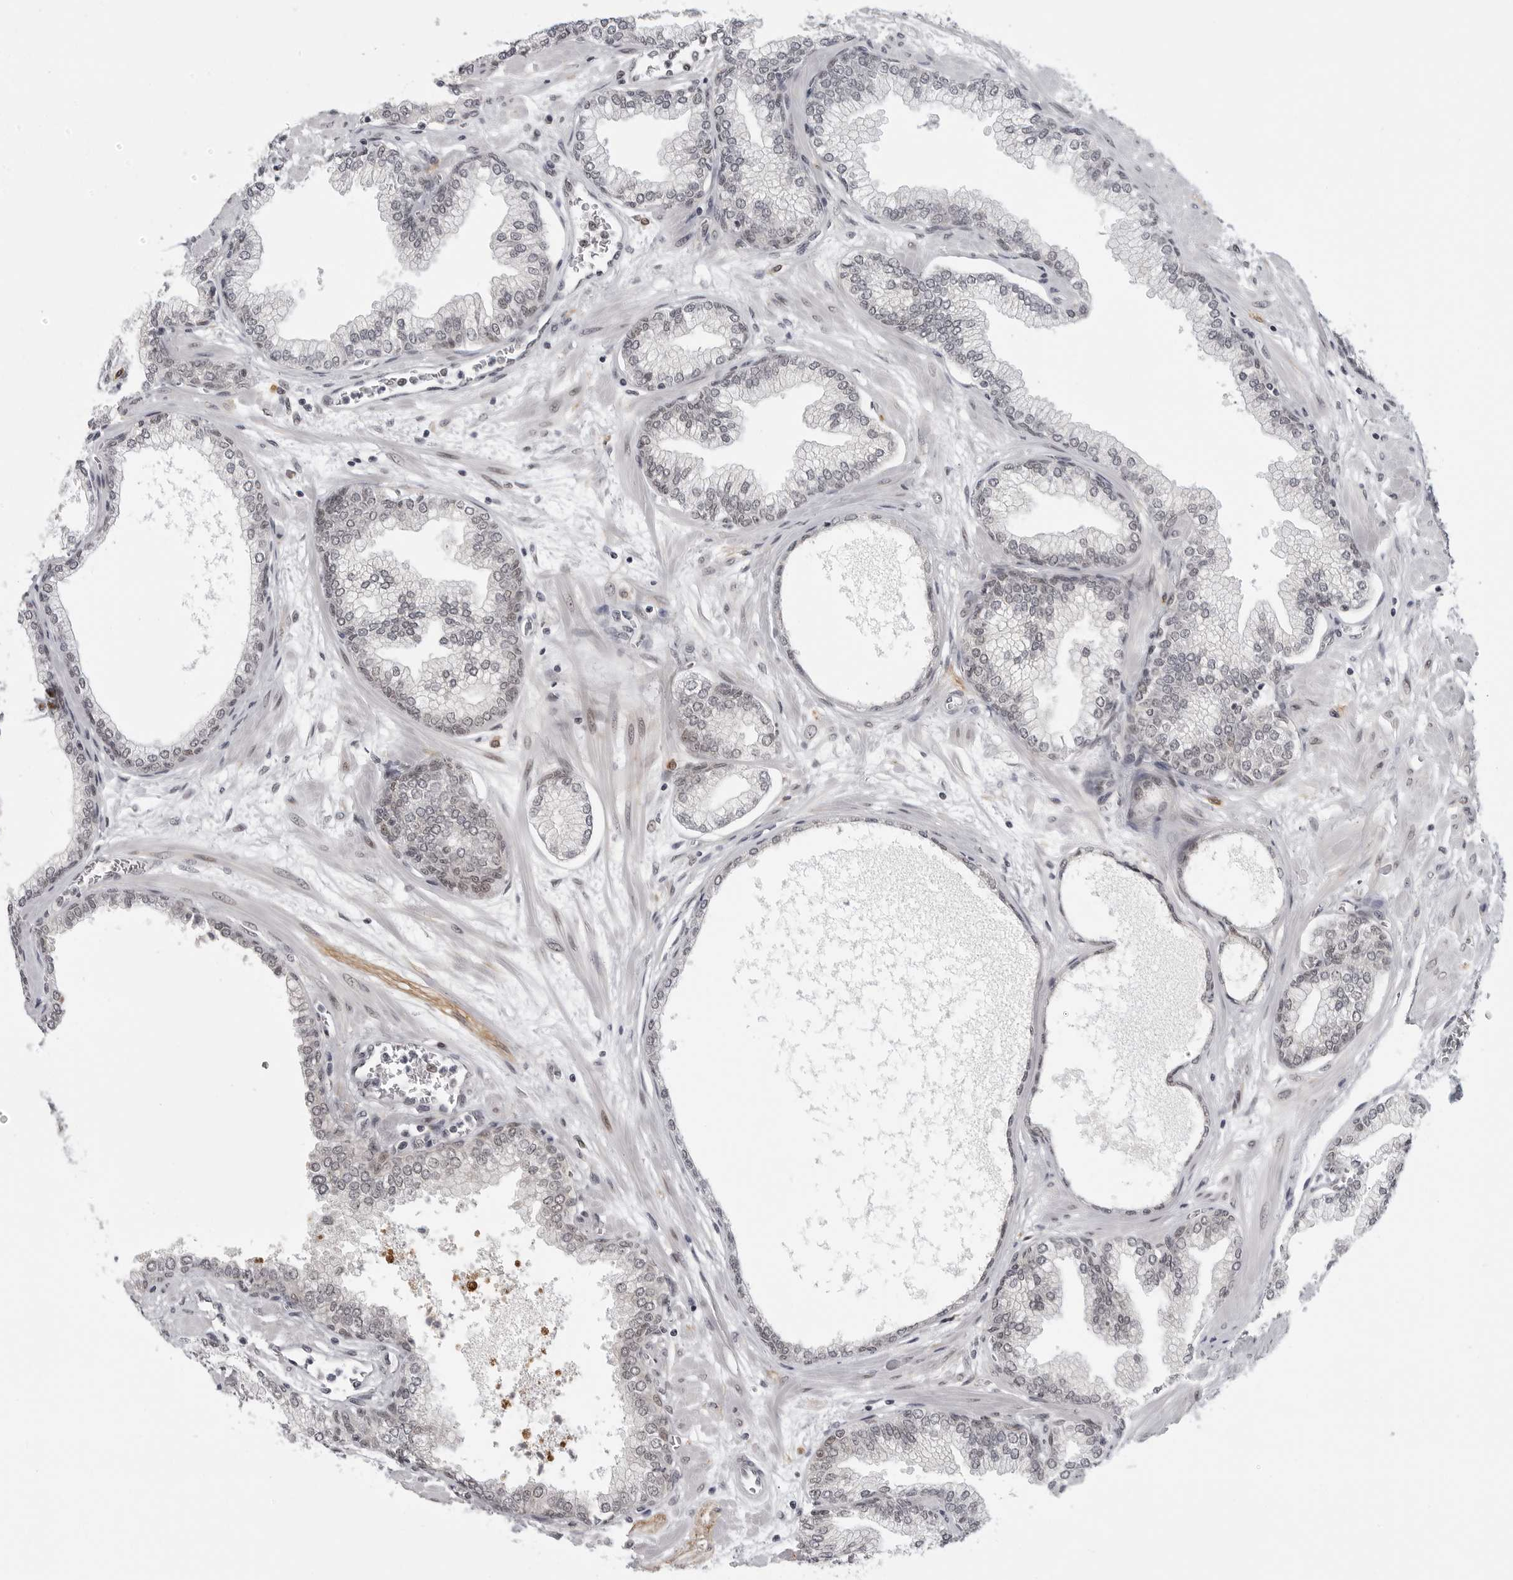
{"staining": {"intensity": "weak", "quantity": "25%-75%", "location": "nuclear"}, "tissue": "prostate", "cell_type": "Glandular cells", "image_type": "normal", "snomed": [{"axis": "morphology", "description": "Normal tissue, NOS"}, {"axis": "morphology", "description": "Urothelial carcinoma, Low grade"}, {"axis": "topography", "description": "Urinary bladder"}, {"axis": "topography", "description": "Prostate"}], "caption": "A histopathology image of human prostate stained for a protein displays weak nuclear brown staining in glandular cells. (brown staining indicates protein expression, while blue staining denotes nuclei).", "gene": "PRDM10", "patient": {"sex": "male", "age": 60}}